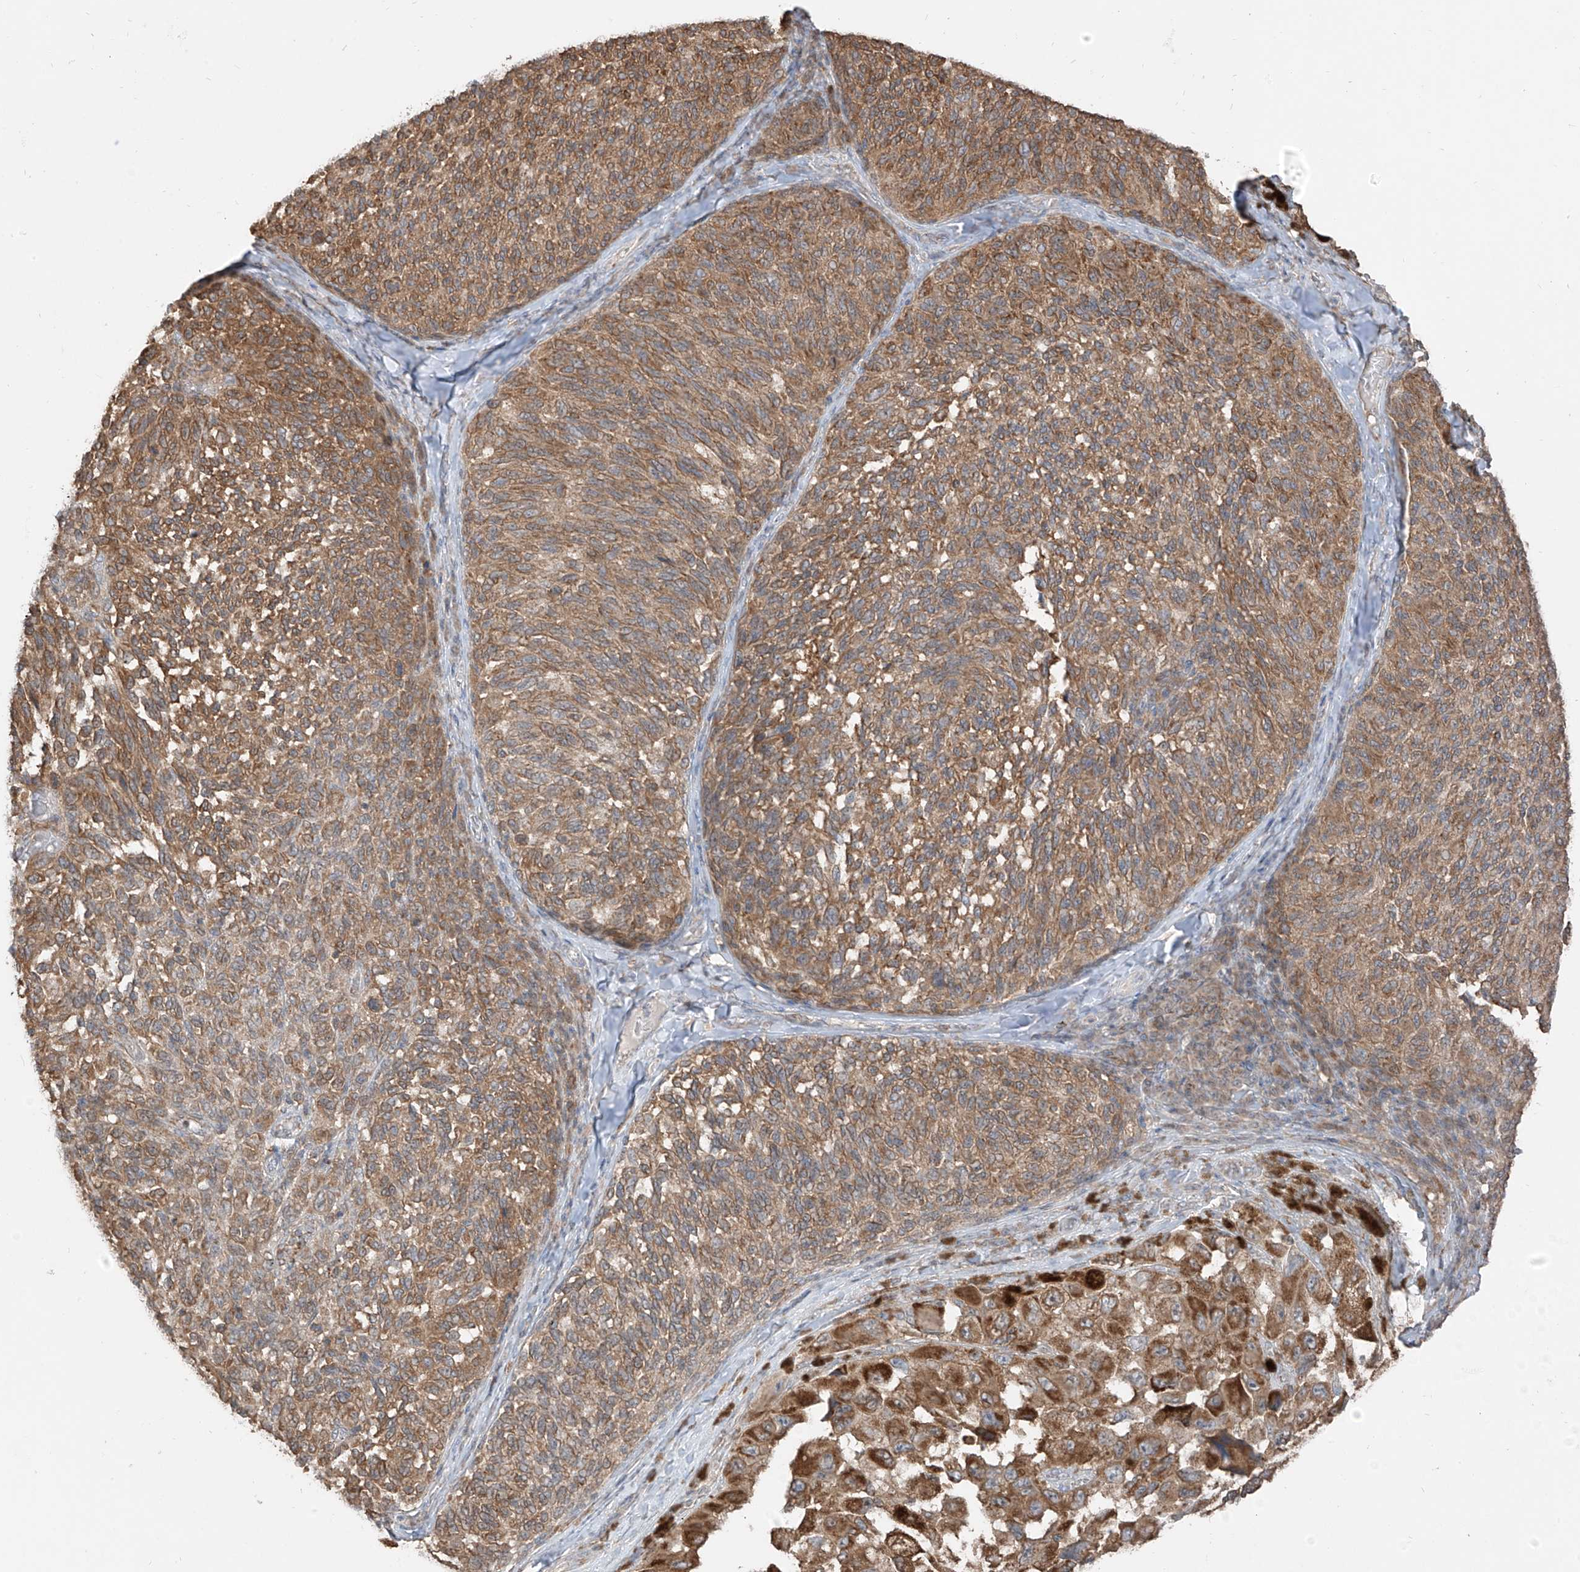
{"staining": {"intensity": "moderate", "quantity": ">75%", "location": "cytoplasmic/membranous"}, "tissue": "melanoma", "cell_type": "Tumor cells", "image_type": "cancer", "snomed": [{"axis": "morphology", "description": "Malignant melanoma, NOS"}, {"axis": "topography", "description": "Skin"}], "caption": "There is medium levels of moderate cytoplasmic/membranous staining in tumor cells of malignant melanoma, as demonstrated by immunohistochemical staining (brown color).", "gene": "ETHE1", "patient": {"sex": "female", "age": 73}}